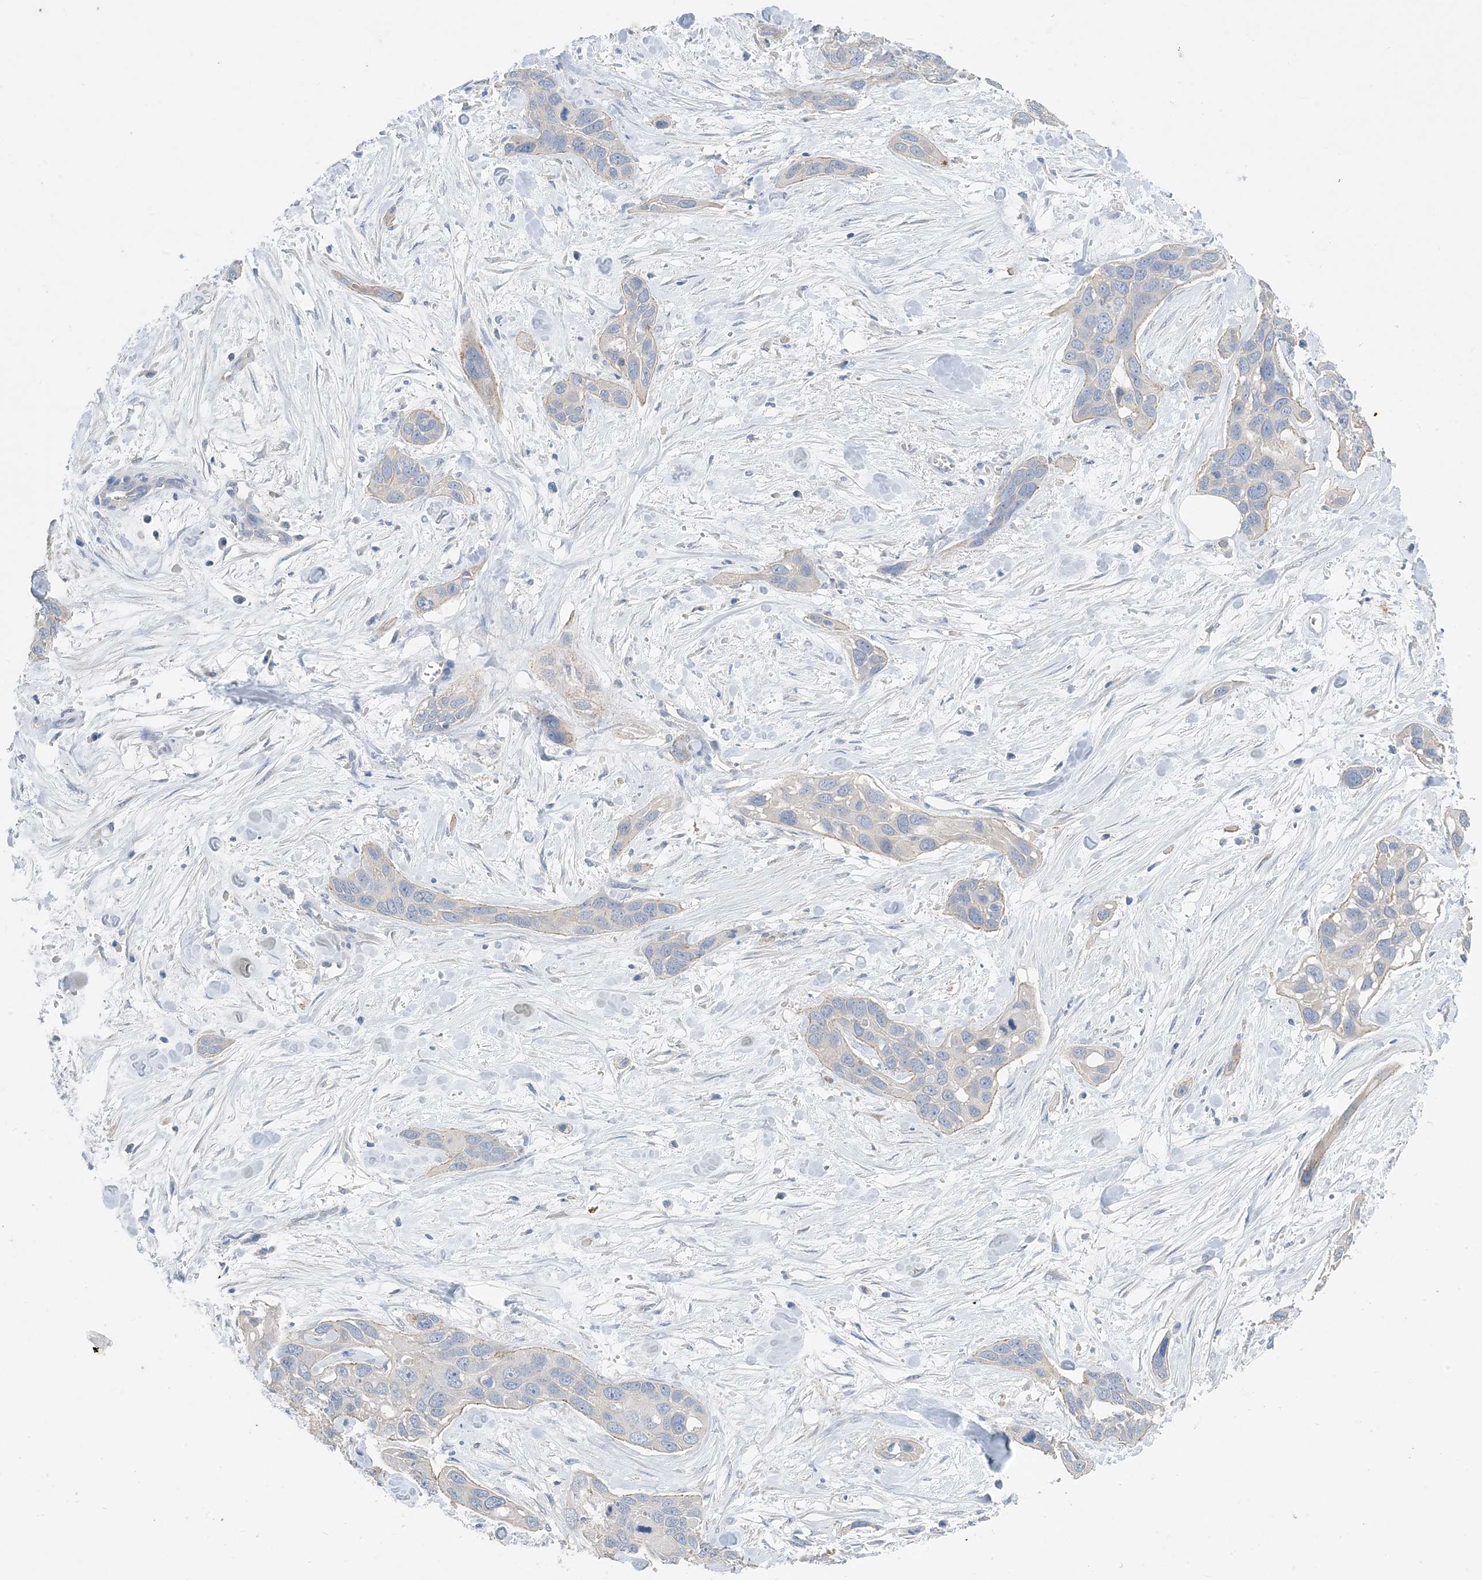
{"staining": {"intensity": "negative", "quantity": "none", "location": "none"}, "tissue": "pancreatic cancer", "cell_type": "Tumor cells", "image_type": "cancer", "snomed": [{"axis": "morphology", "description": "Adenocarcinoma, NOS"}, {"axis": "topography", "description": "Pancreas"}], "caption": "Tumor cells are negative for brown protein staining in pancreatic cancer. The staining was performed using DAB to visualize the protein expression in brown, while the nuclei were stained in blue with hematoxylin (Magnification: 20x).", "gene": "KPRP", "patient": {"sex": "female", "age": 60}}